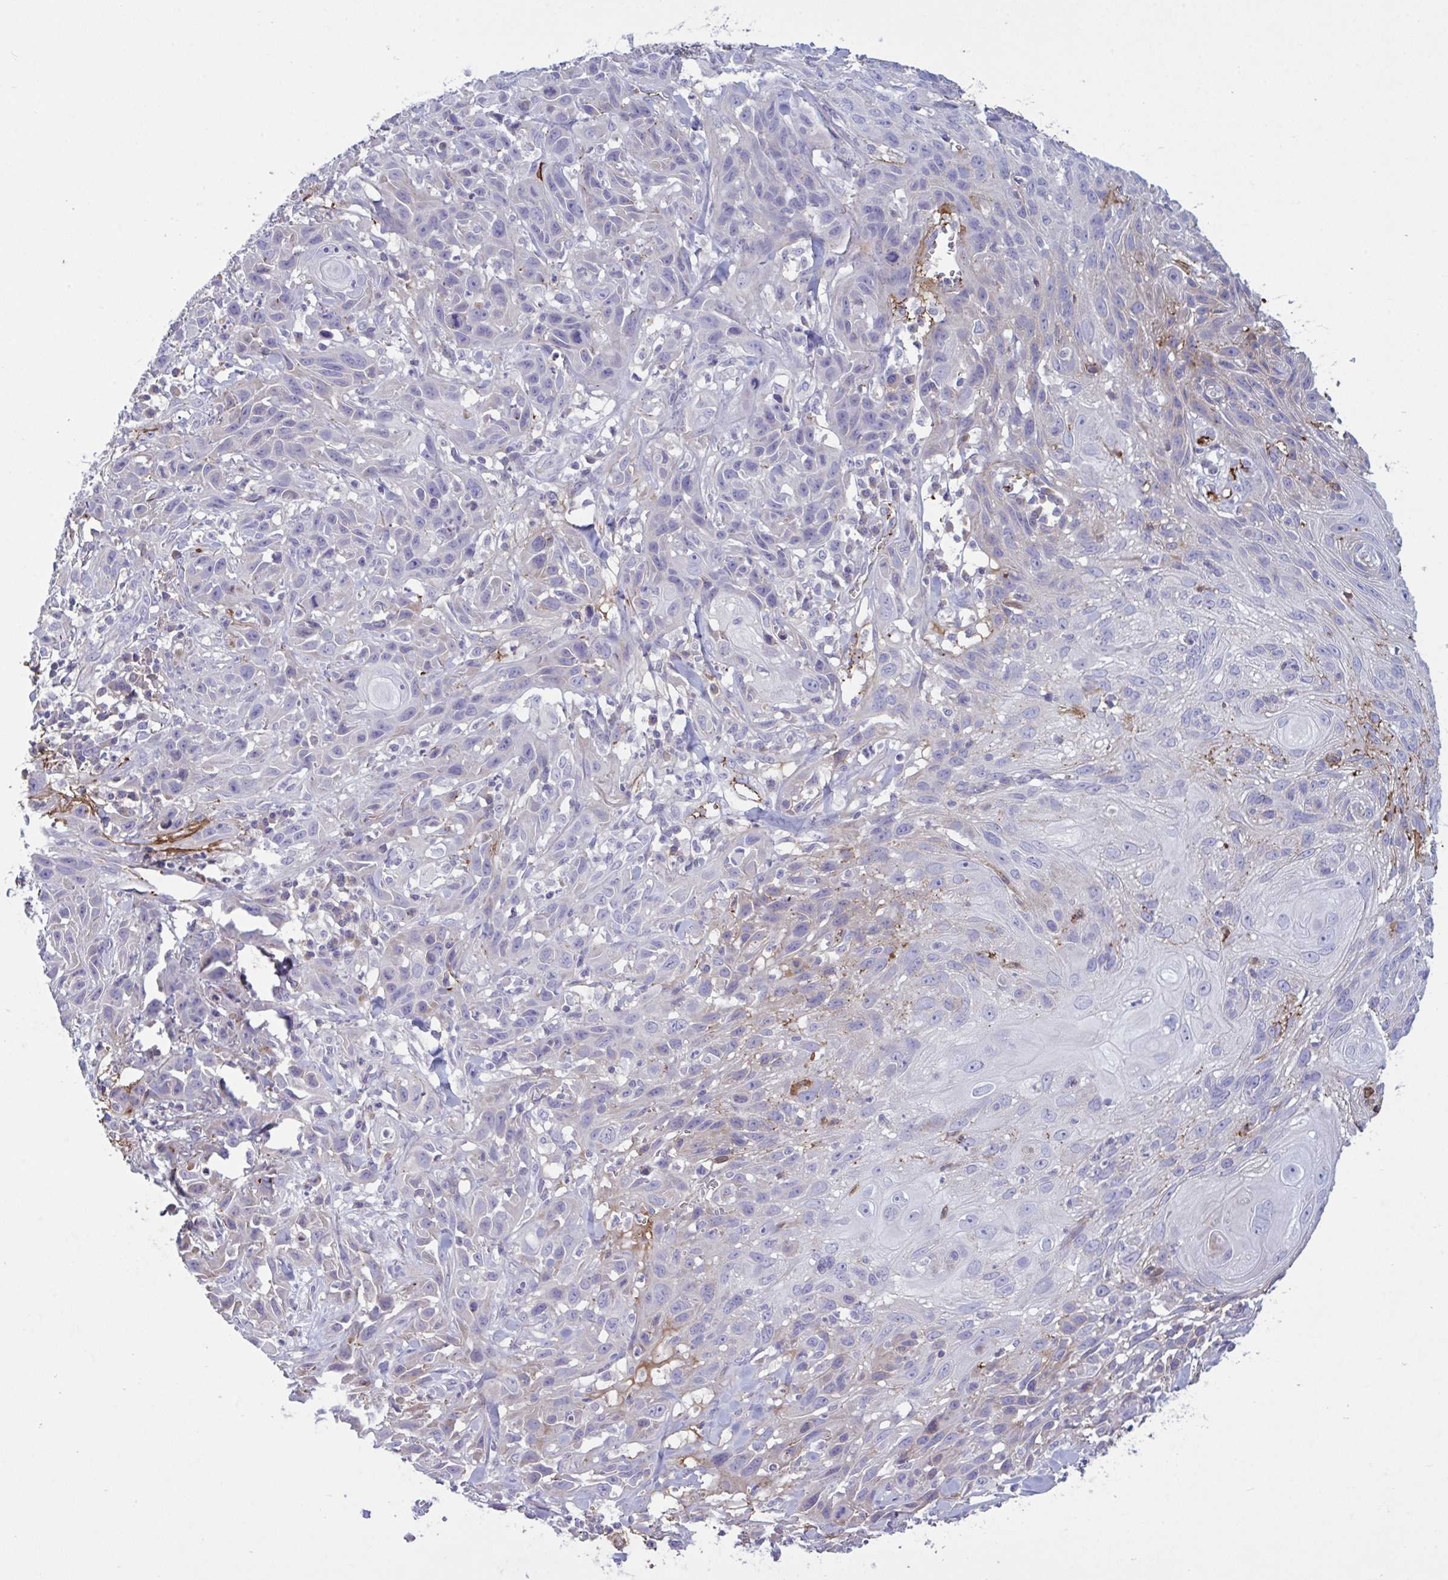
{"staining": {"intensity": "negative", "quantity": "none", "location": "none"}, "tissue": "skin cancer", "cell_type": "Tumor cells", "image_type": "cancer", "snomed": [{"axis": "morphology", "description": "Squamous cell carcinoma, NOS"}, {"axis": "topography", "description": "Skin"}, {"axis": "topography", "description": "Vulva"}], "caption": "There is no significant expression in tumor cells of skin cancer (squamous cell carcinoma).", "gene": "IL1R1", "patient": {"sex": "female", "age": 83}}